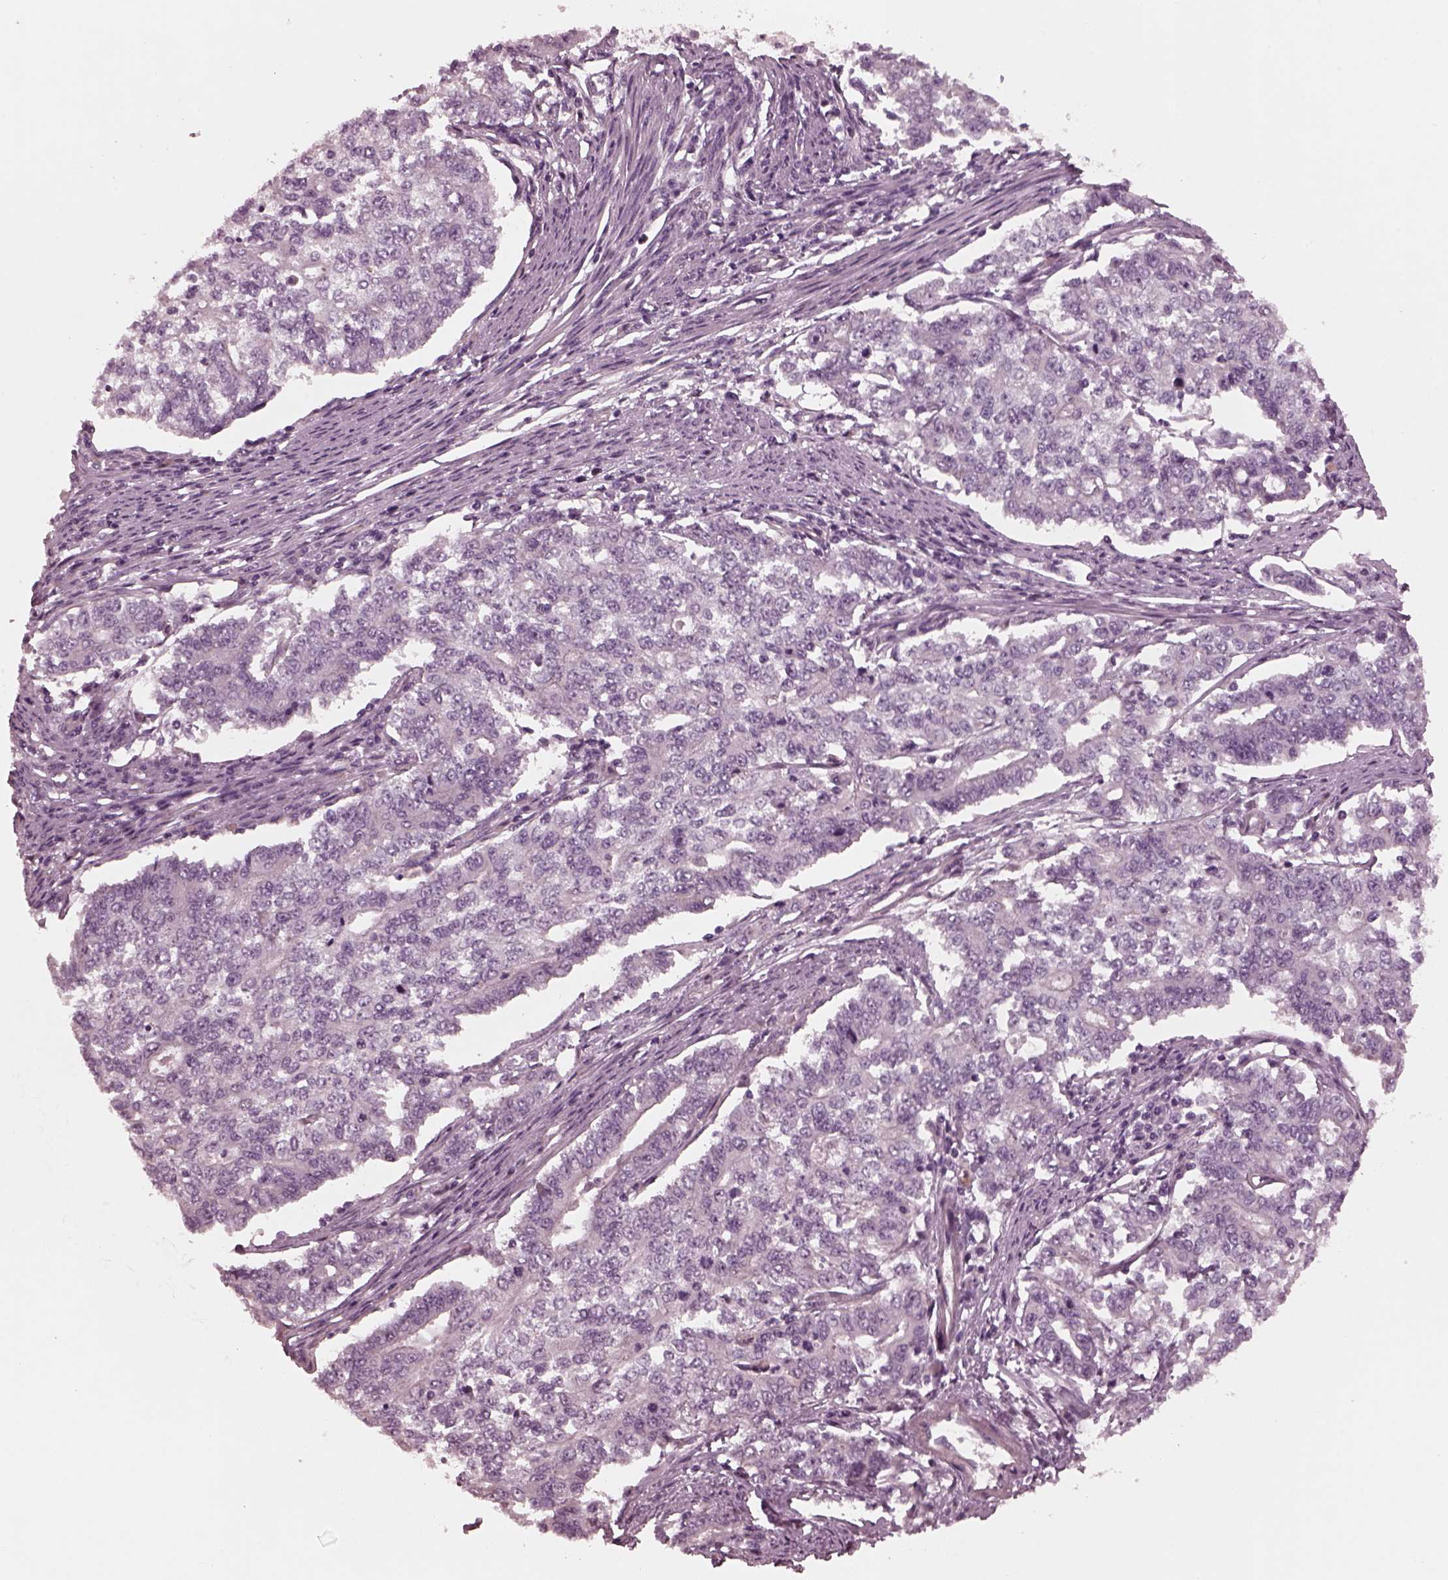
{"staining": {"intensity": "negative", "quantity": "none", "location": "none"}, "tissue": "endometrial cancer", "cell_type": "Tumor cells", "image_type": "cancer", "snomed": [{"axis": "morphology", "description": "Adenocarcinoma, NOS"}, {"axis": "topography", "description": "Uterus"}], "caption": "This is a histopathology image of immunohistochemistry staining of endometrial cancer, which shows no staining in tumor cells. (Stains: DAB (3,3'-diaminobenzidine) immunohistochemistry (IHC) with hematoxylin counter stain, Microscopy: brightfield microscopy at high magnification).", "gene": "KIF6", "patient": {"sex": "female", "age": 59}}